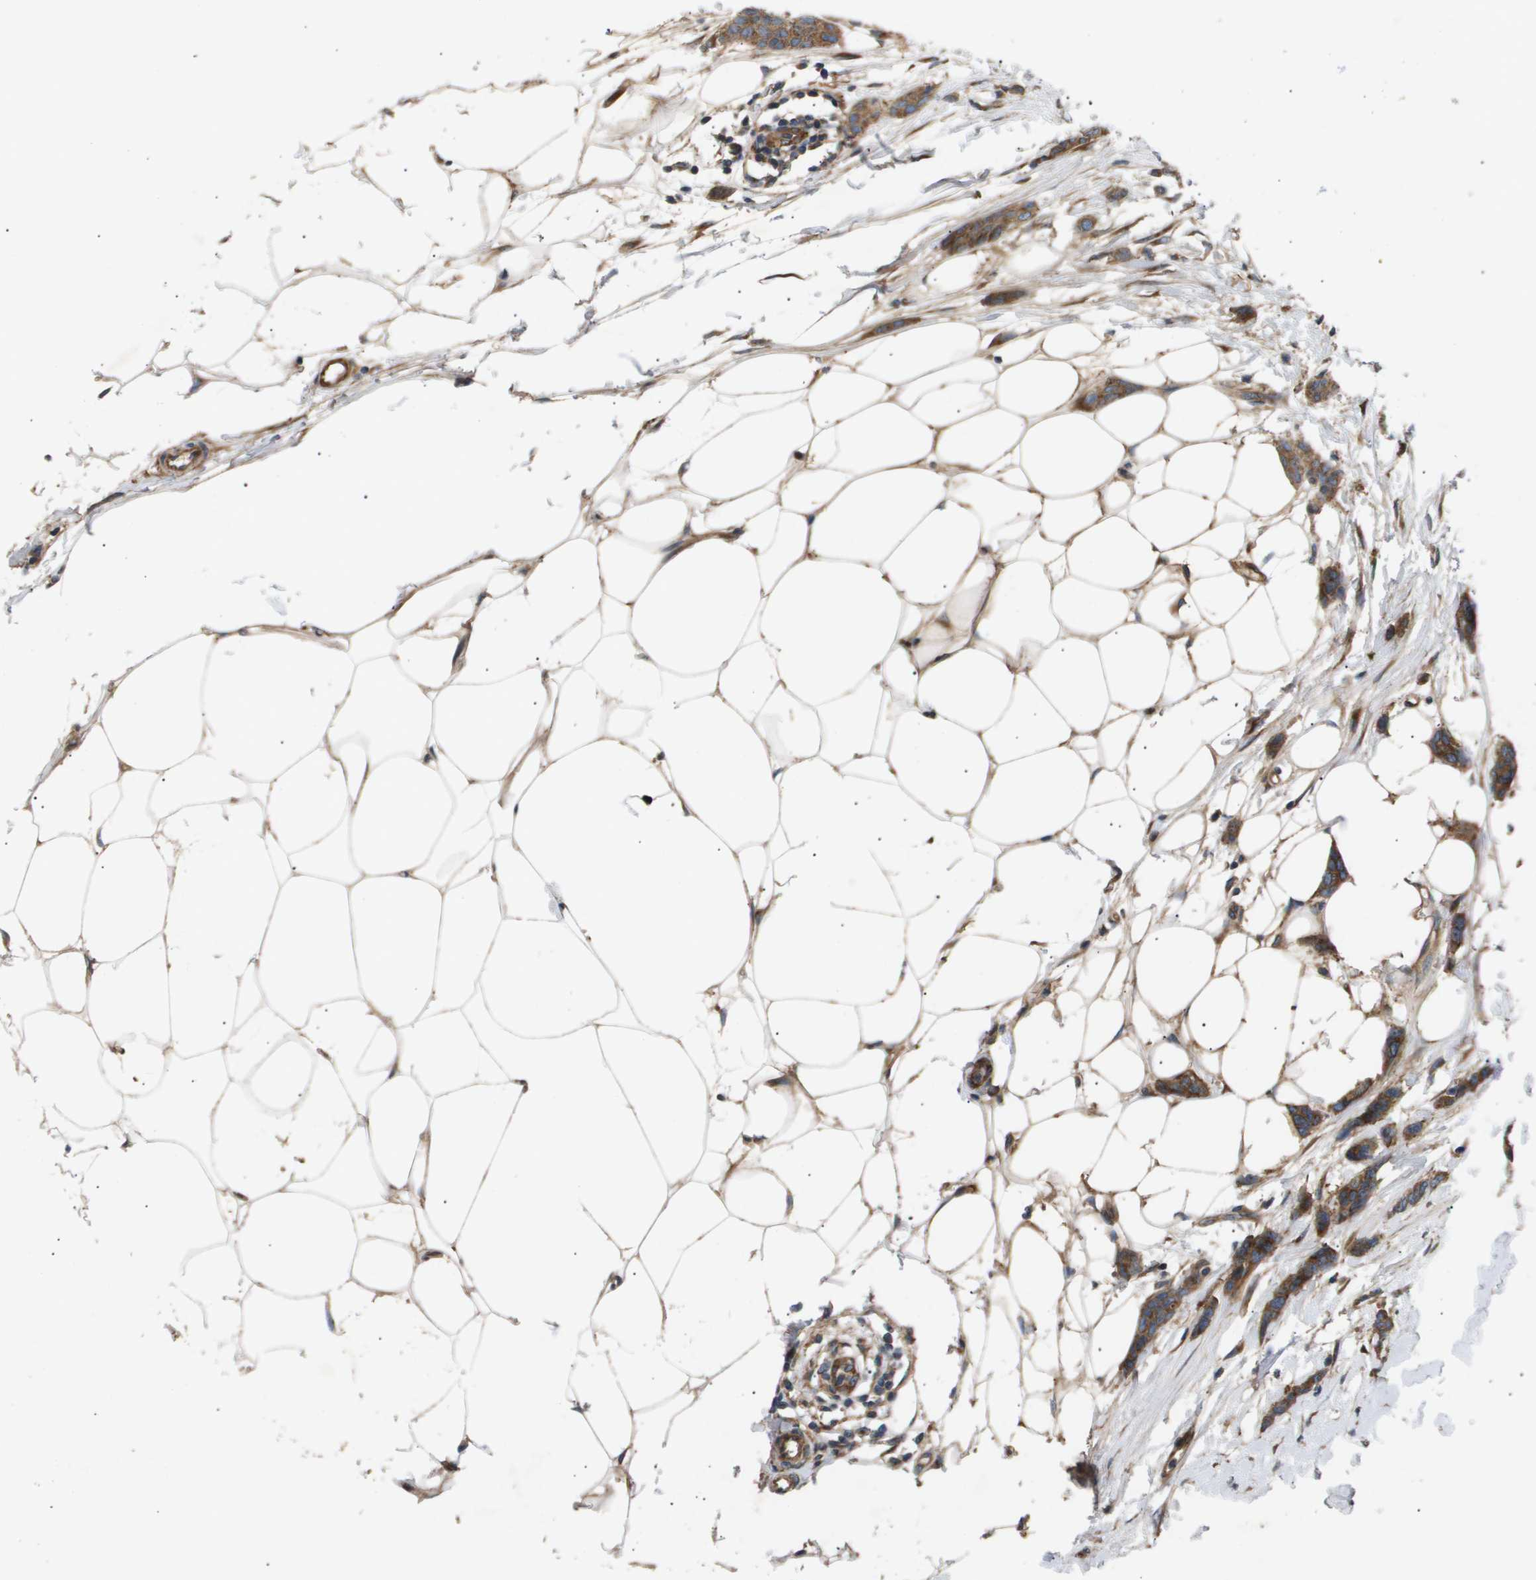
{"staining": {"intensity": "moderate", "quantity": ">75%", "location": "cytoplasmic/membranous"}, "tissue": "breast cancer", "cell_type": "Tumor cells", "image_type": "cancer", "snomed": [{"axis": "morphology", "description": "Lobular carcinoma"}, {"axis": "topography", "description": "Skin"}, {"axis": "topography", "description": "Breast"}], "caption": "This is a photomicrograph of IHC staining of lobular carcinoma (breast), which shows moderate staining in the cytoplasmic/membranous of tumor cells.", "gene": "LYSMD3", "patient": {"sex": "female", "age": 46}}